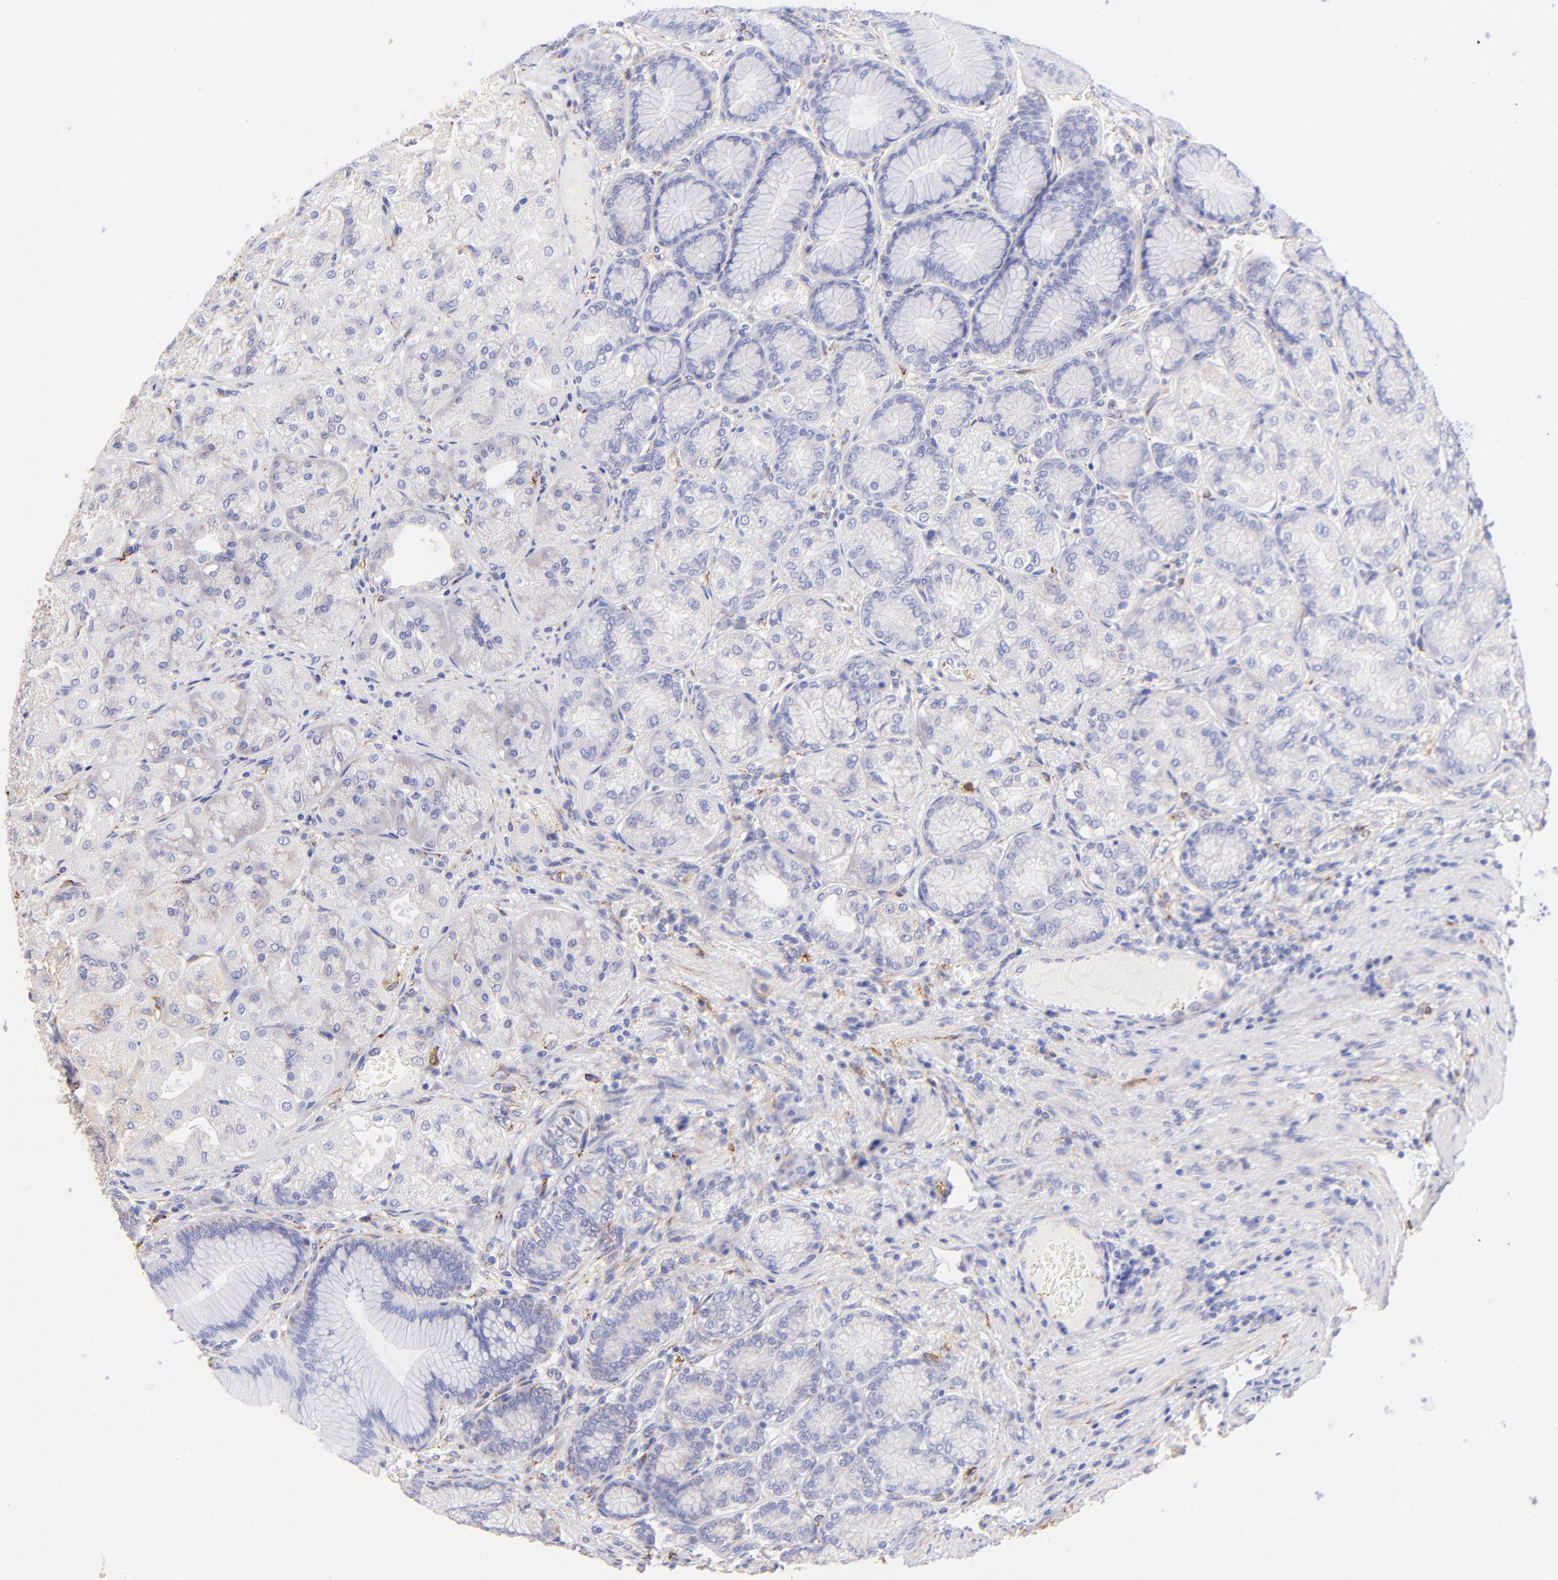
{"staining": {"intensity": "weak", "quantity": ">75%", "location": "cytoplasmic/membranous"}, "tissue": "stomach", "cell_type": "Glandular cells", "image_type": "normal", "snomed": [{"axis": "morphology", "description": "Normal tissue, NOS"}, {"axis": "morphology", "description": "Adenocarcinoma, NOS"}, {"axis": "topography", "description": "Stomach"}, {"axis": "topography", "description": "Stomach, lower"}], "caption": "Immunohistochemistry (IHC) (DAB (3,3'-diaminobenzidine)) staining of unremarkable human stomach displays weak cytoplasmic/membranous protein expression in approximately >75% of glandular cells.", "gene": "SPARC", "patient": {"sex": "female", "age": 65}}